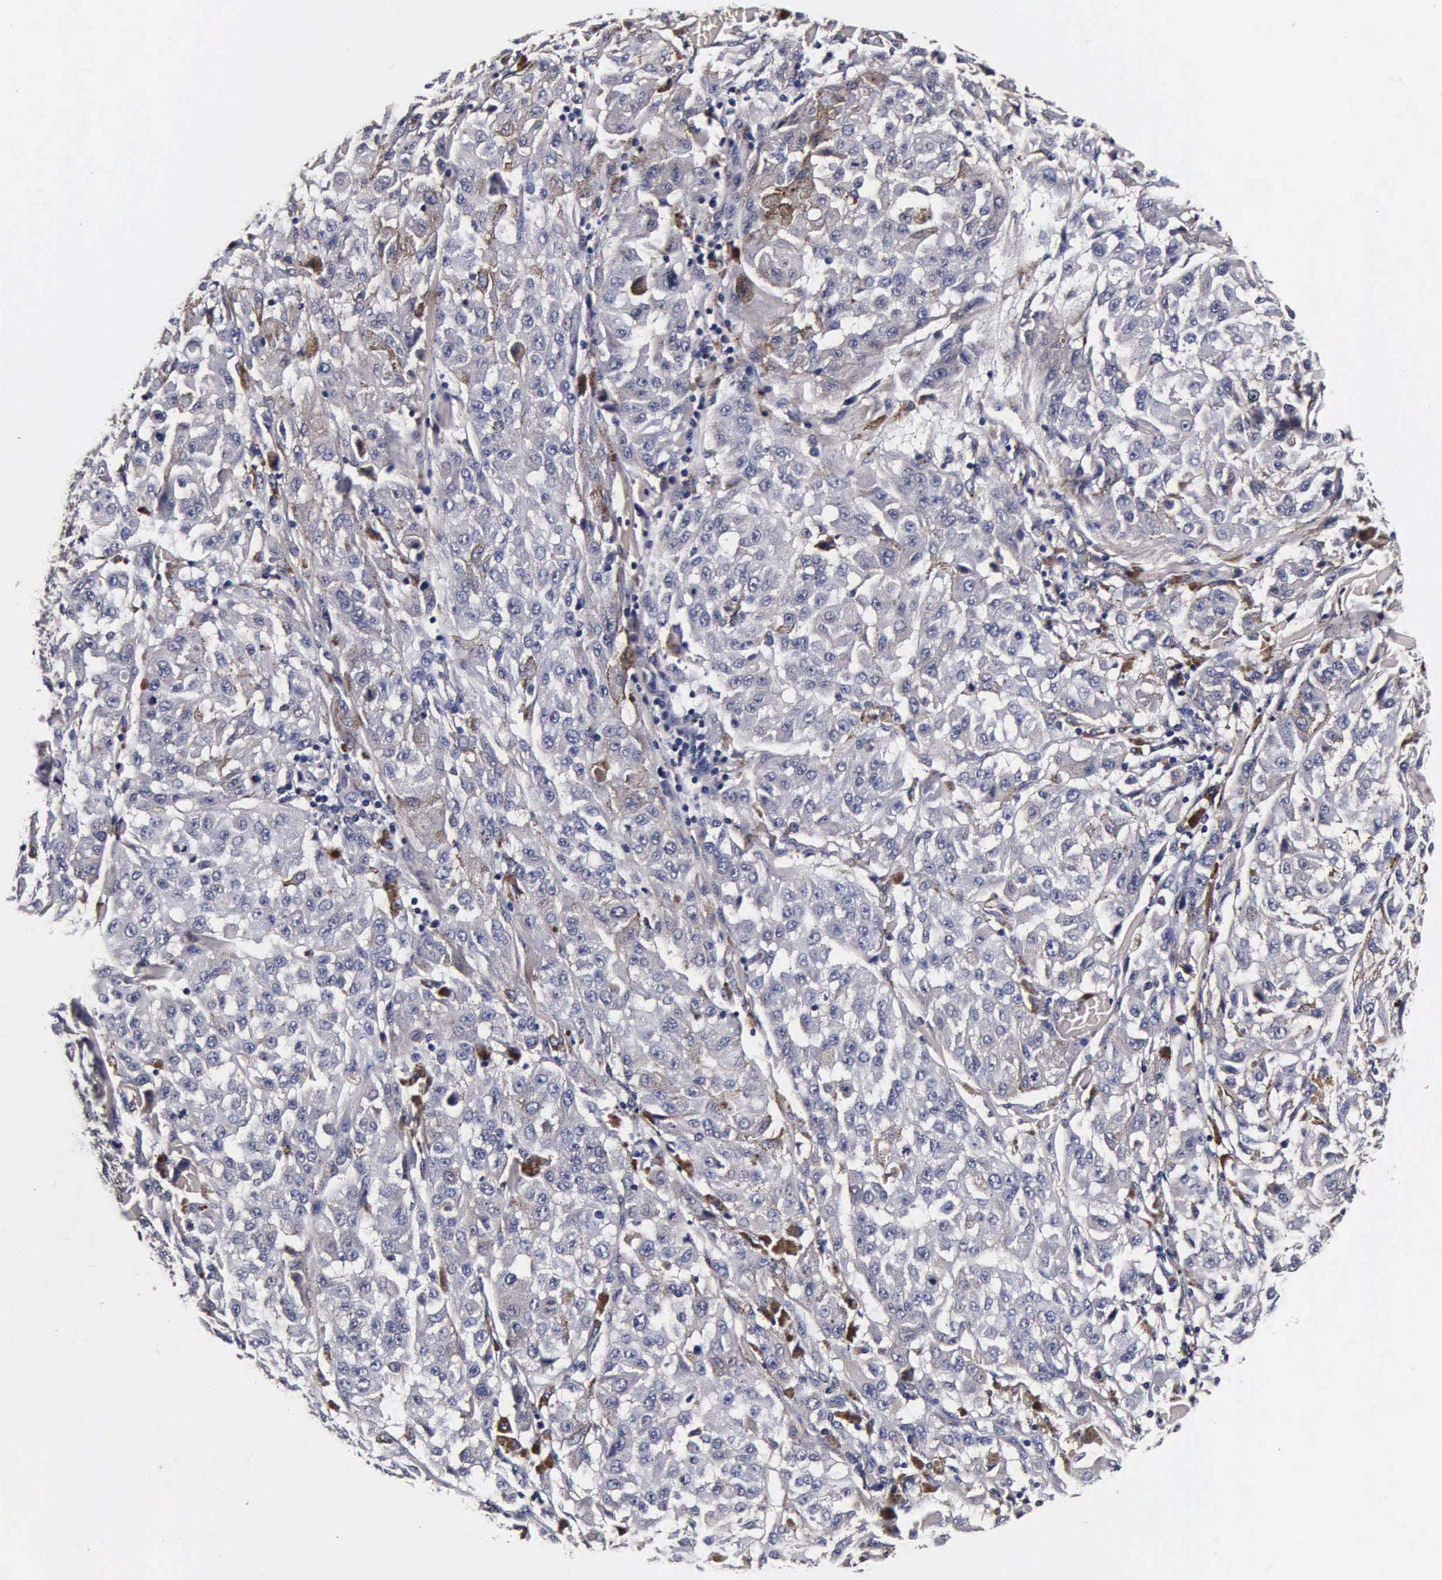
{"staining": {"intensity": "negative", "quantity": "none", "location": "none"}, "tissue": "melanoma", "cell_type": "Tumor cells", "image_type": "cancer", "snomed": [{"axis": "morphology", "description": "Malignant melanoma, NOS"}, {"axis": "topography", "description": "Skin"}], "caption": "A high-resolution photomicrograph shows immunohistochemistry (IHC) staining of melanoma, which shows no significant expression in tumor cells.", "gene": "CST3", "patient": {"sex": "female", "age": 64}}